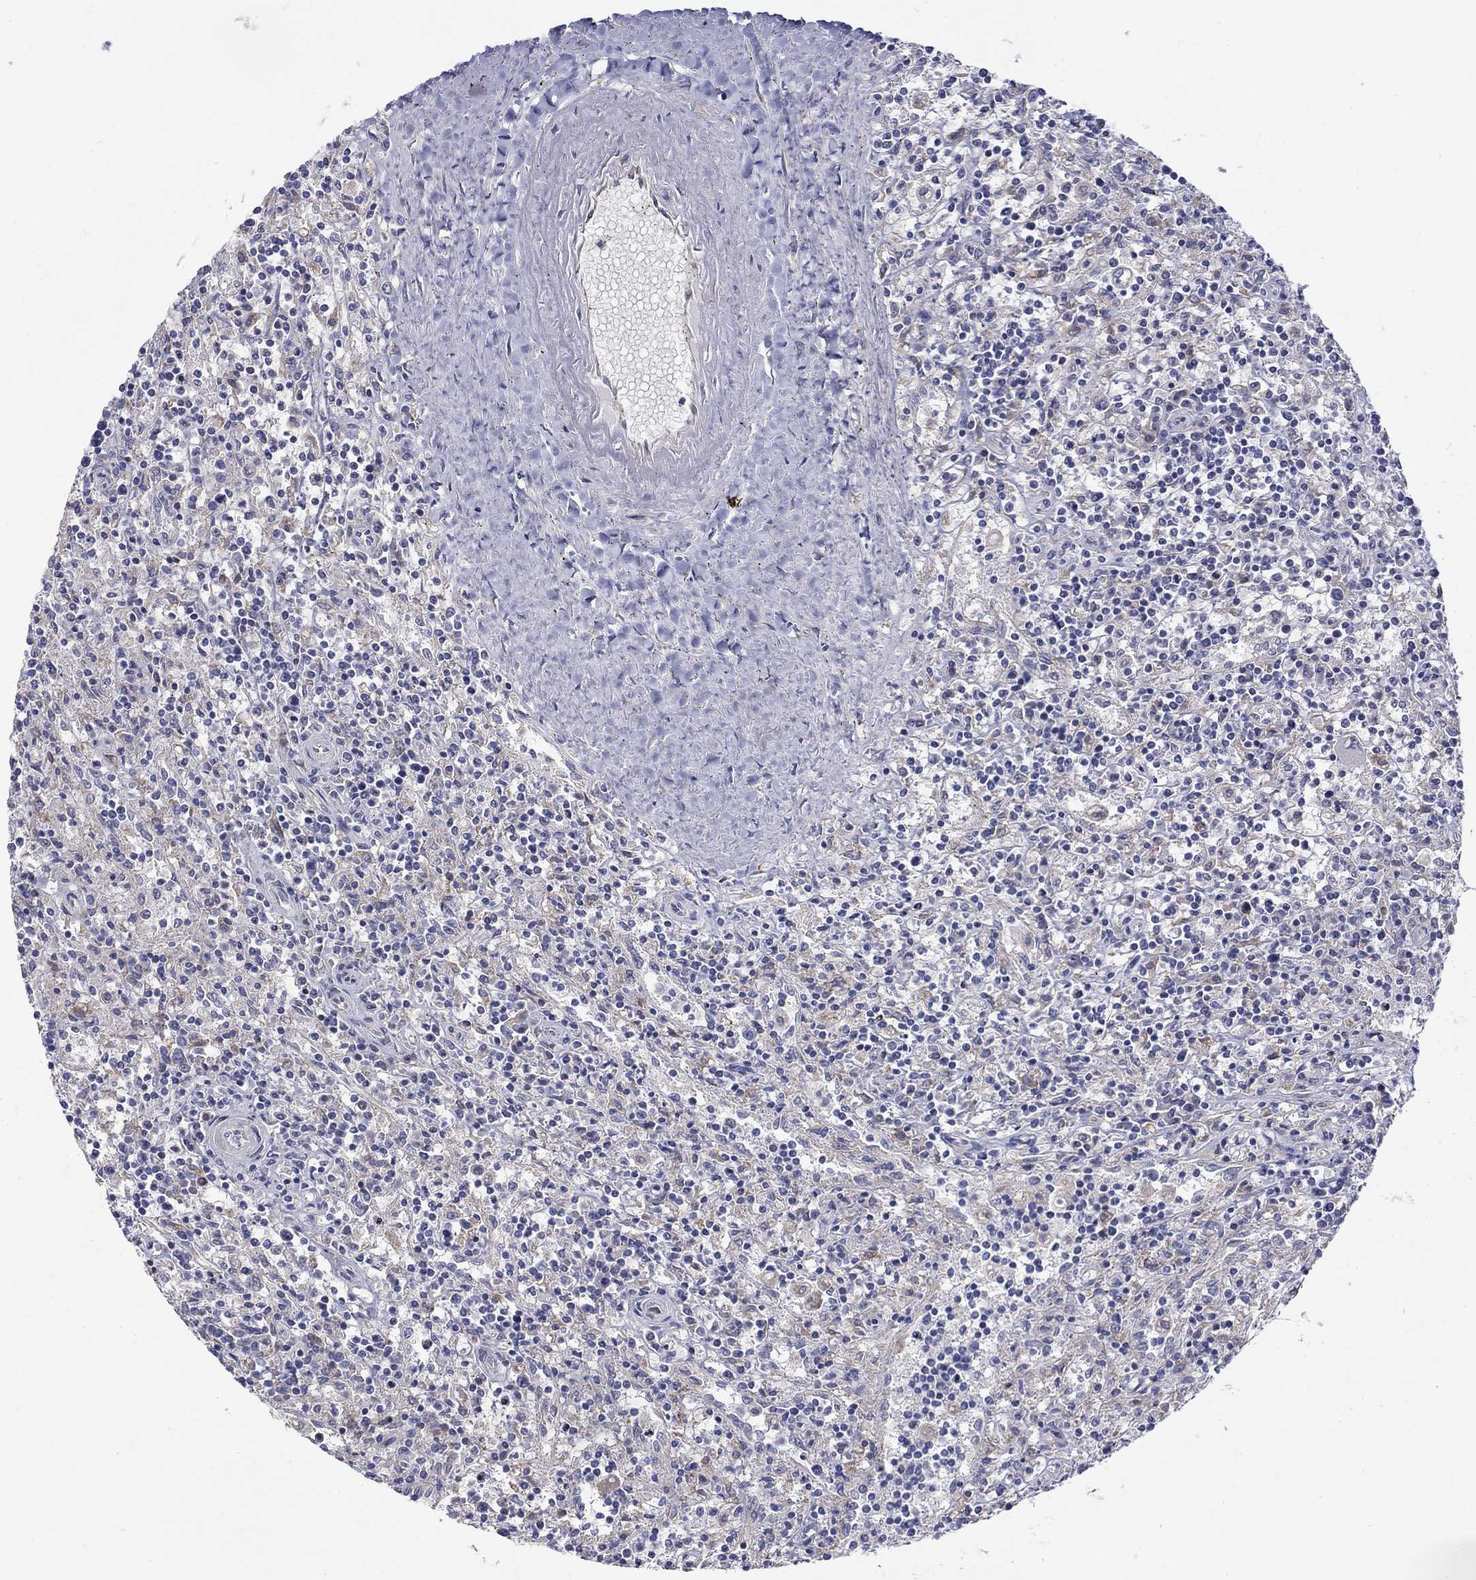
{"staining": {"intensity": "negative", "quantity": "none", "location": "none"}, "tissue": "lymphoma", "cell_type": "Tumor cells", "image_type": "cancer", "snomed": [{"axis": "morphology", "description": "Malignant lymphoma, non-Hodgkin's type, Low grade"}, {"axis": "topography", "description": "Spleen"}], "caption": "Immunohistochemistry (IHC) of low-grade malignant lymphoma, non-Hodgkin's type demonstrates no expression in tumor cells.", "gene": "QRFPR", "patient": {"sex": "male", "age": 62}}